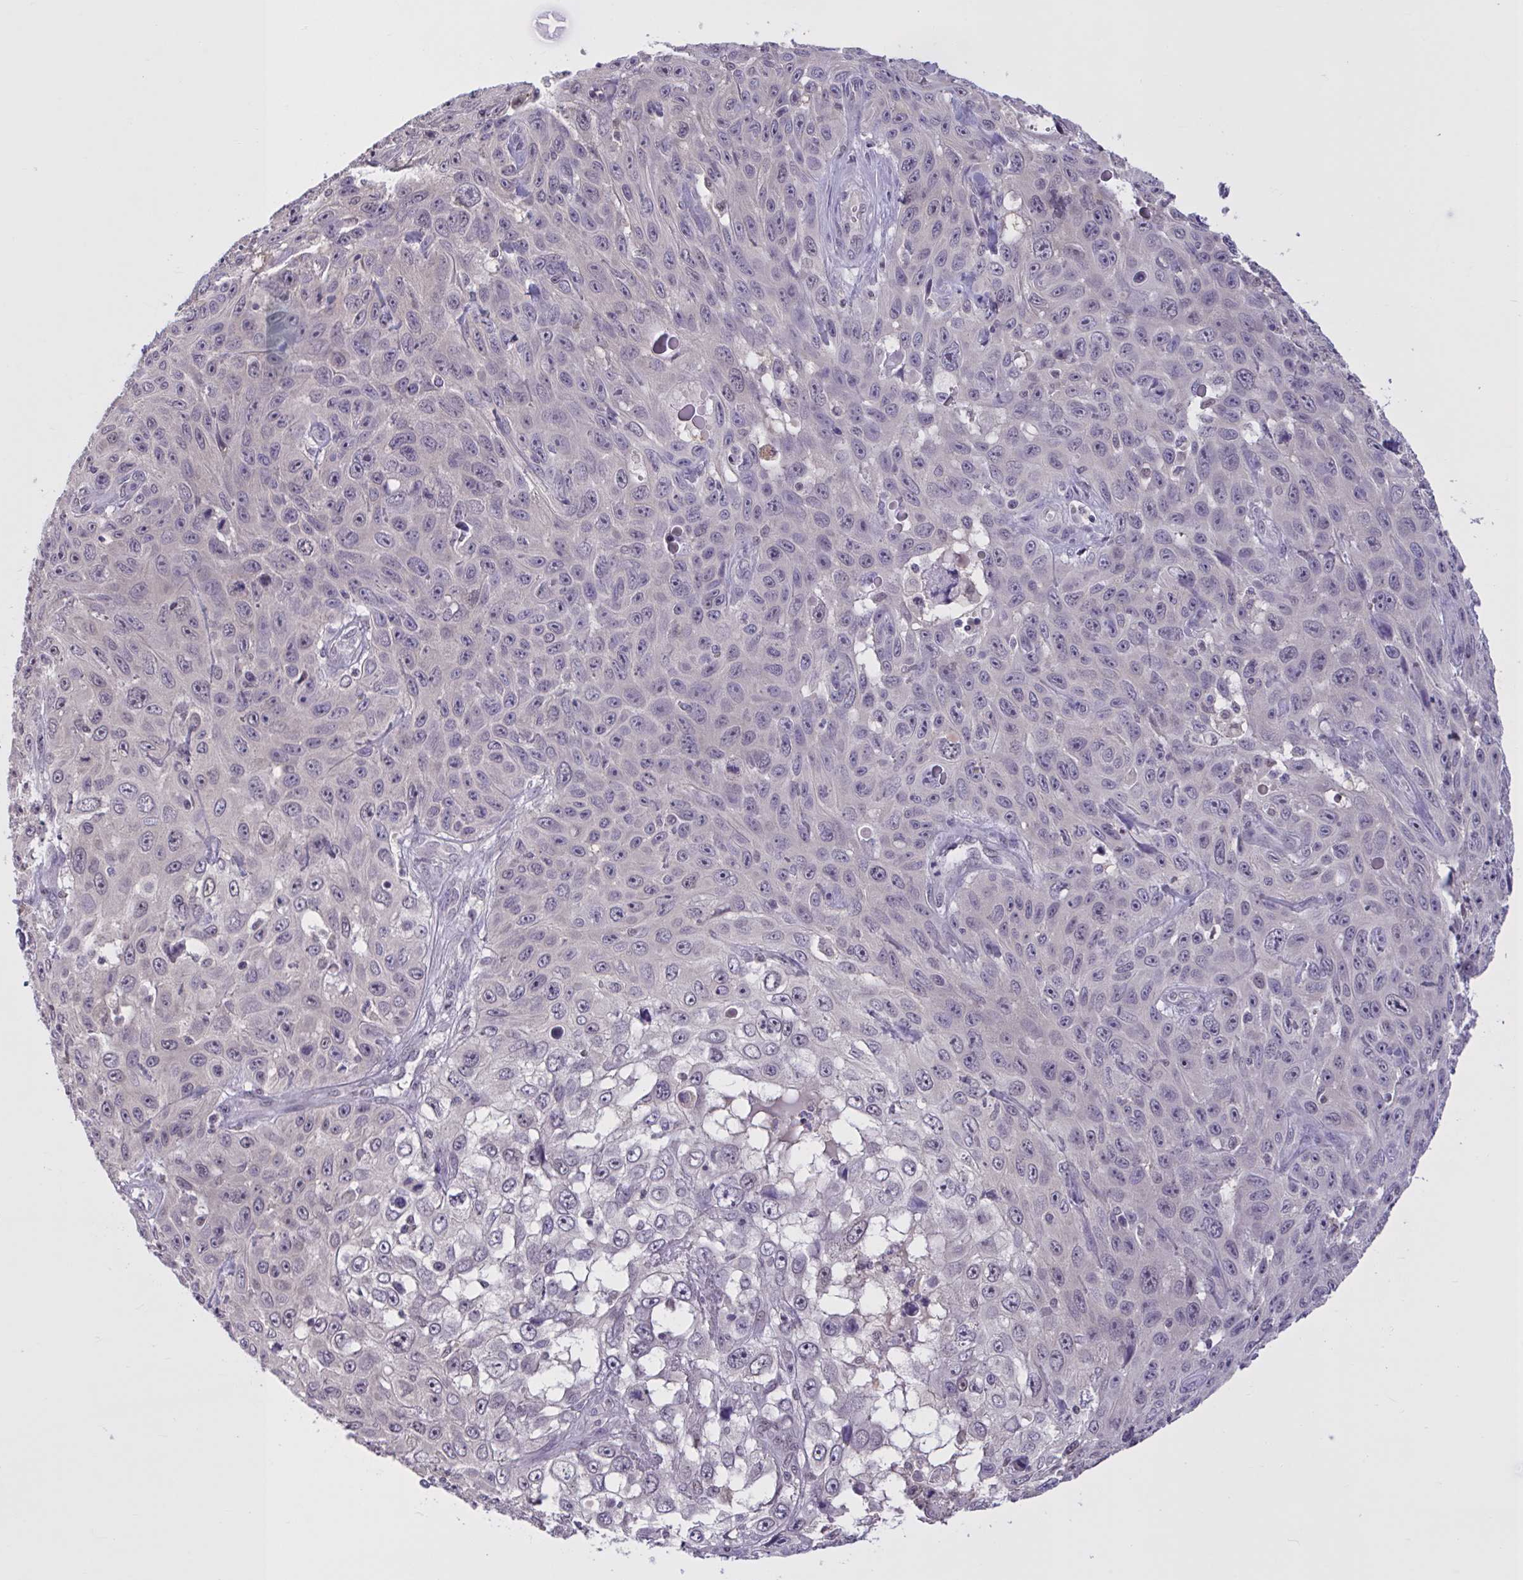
{"staining": {"intensity": "negative", "quantity": "none", "location": "none"}, "tissue": "skin cancer", "cell_type": "Tumor cells", "image_type": "cancer", "snomed": [{"axis": "morphology", "description": "Squamous cell carcinoma, NOS"}, {"axis": "topography", "description": "Skin"}], "caption": "A high-resolution micrograph shows immunohistochemistry (IHC) staining of skin squamous cell carcinoma, which shows no significant staining in tumor cells. The staining is performed using DAB brown chromogen with nuclei counter-stained in using hematoxylin.", "gene": "RBL1", "patient": {"sex": "male", "age": 82}}